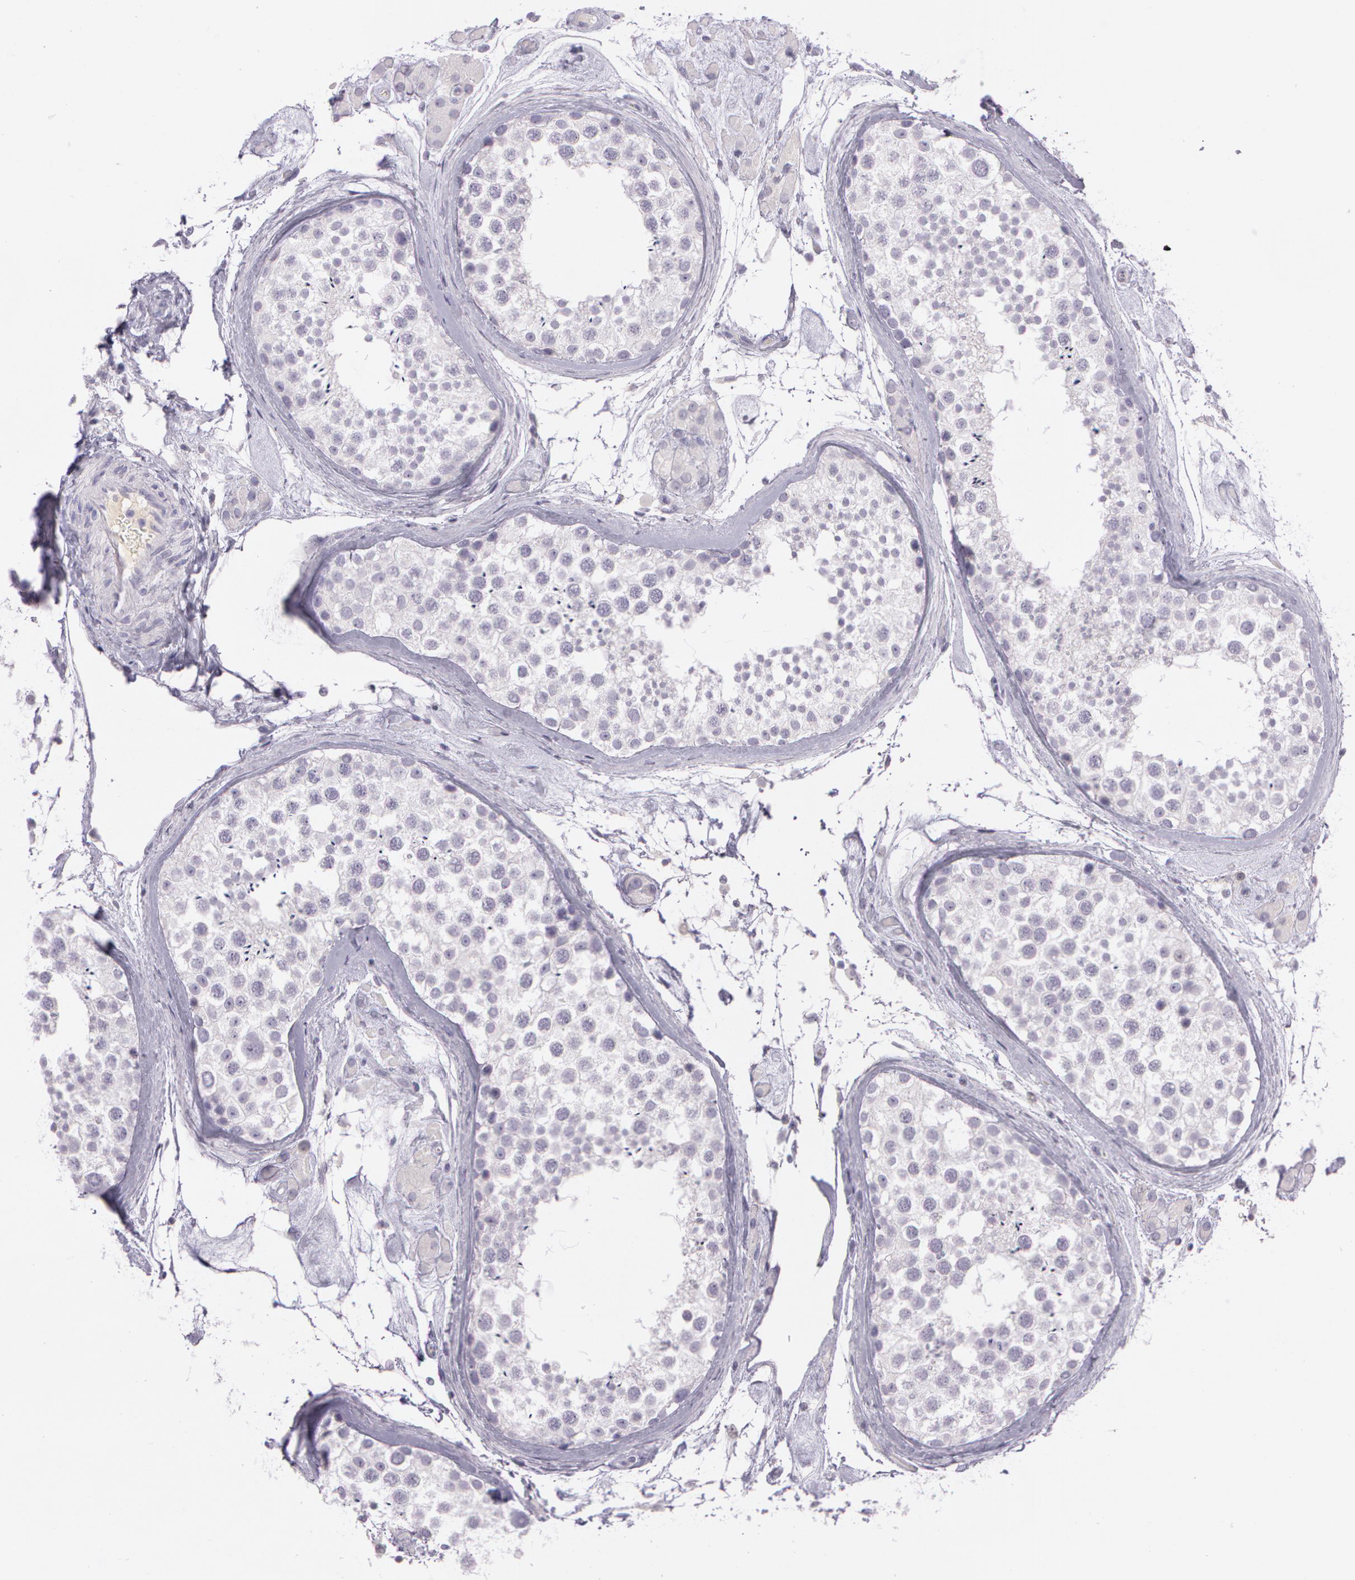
{"staining": {"intensity": "negative", "quantity": "none", "location": "none"}, "tissue": "testis", "cell_type": "Cells in seminiferous ducts", "image_type": "normal", "snomed": [{"axis": "morphology", "description": "Normal tissue, NOS"}, {"axis": "topography", "description": "Testis"}], "caption": "DAB immunohistochemical staining of benign human testis reveals no significant staining in cells in seminiferous ducts.", "gene": "OTC", "patient": {"sex": "male", "age": 46}}